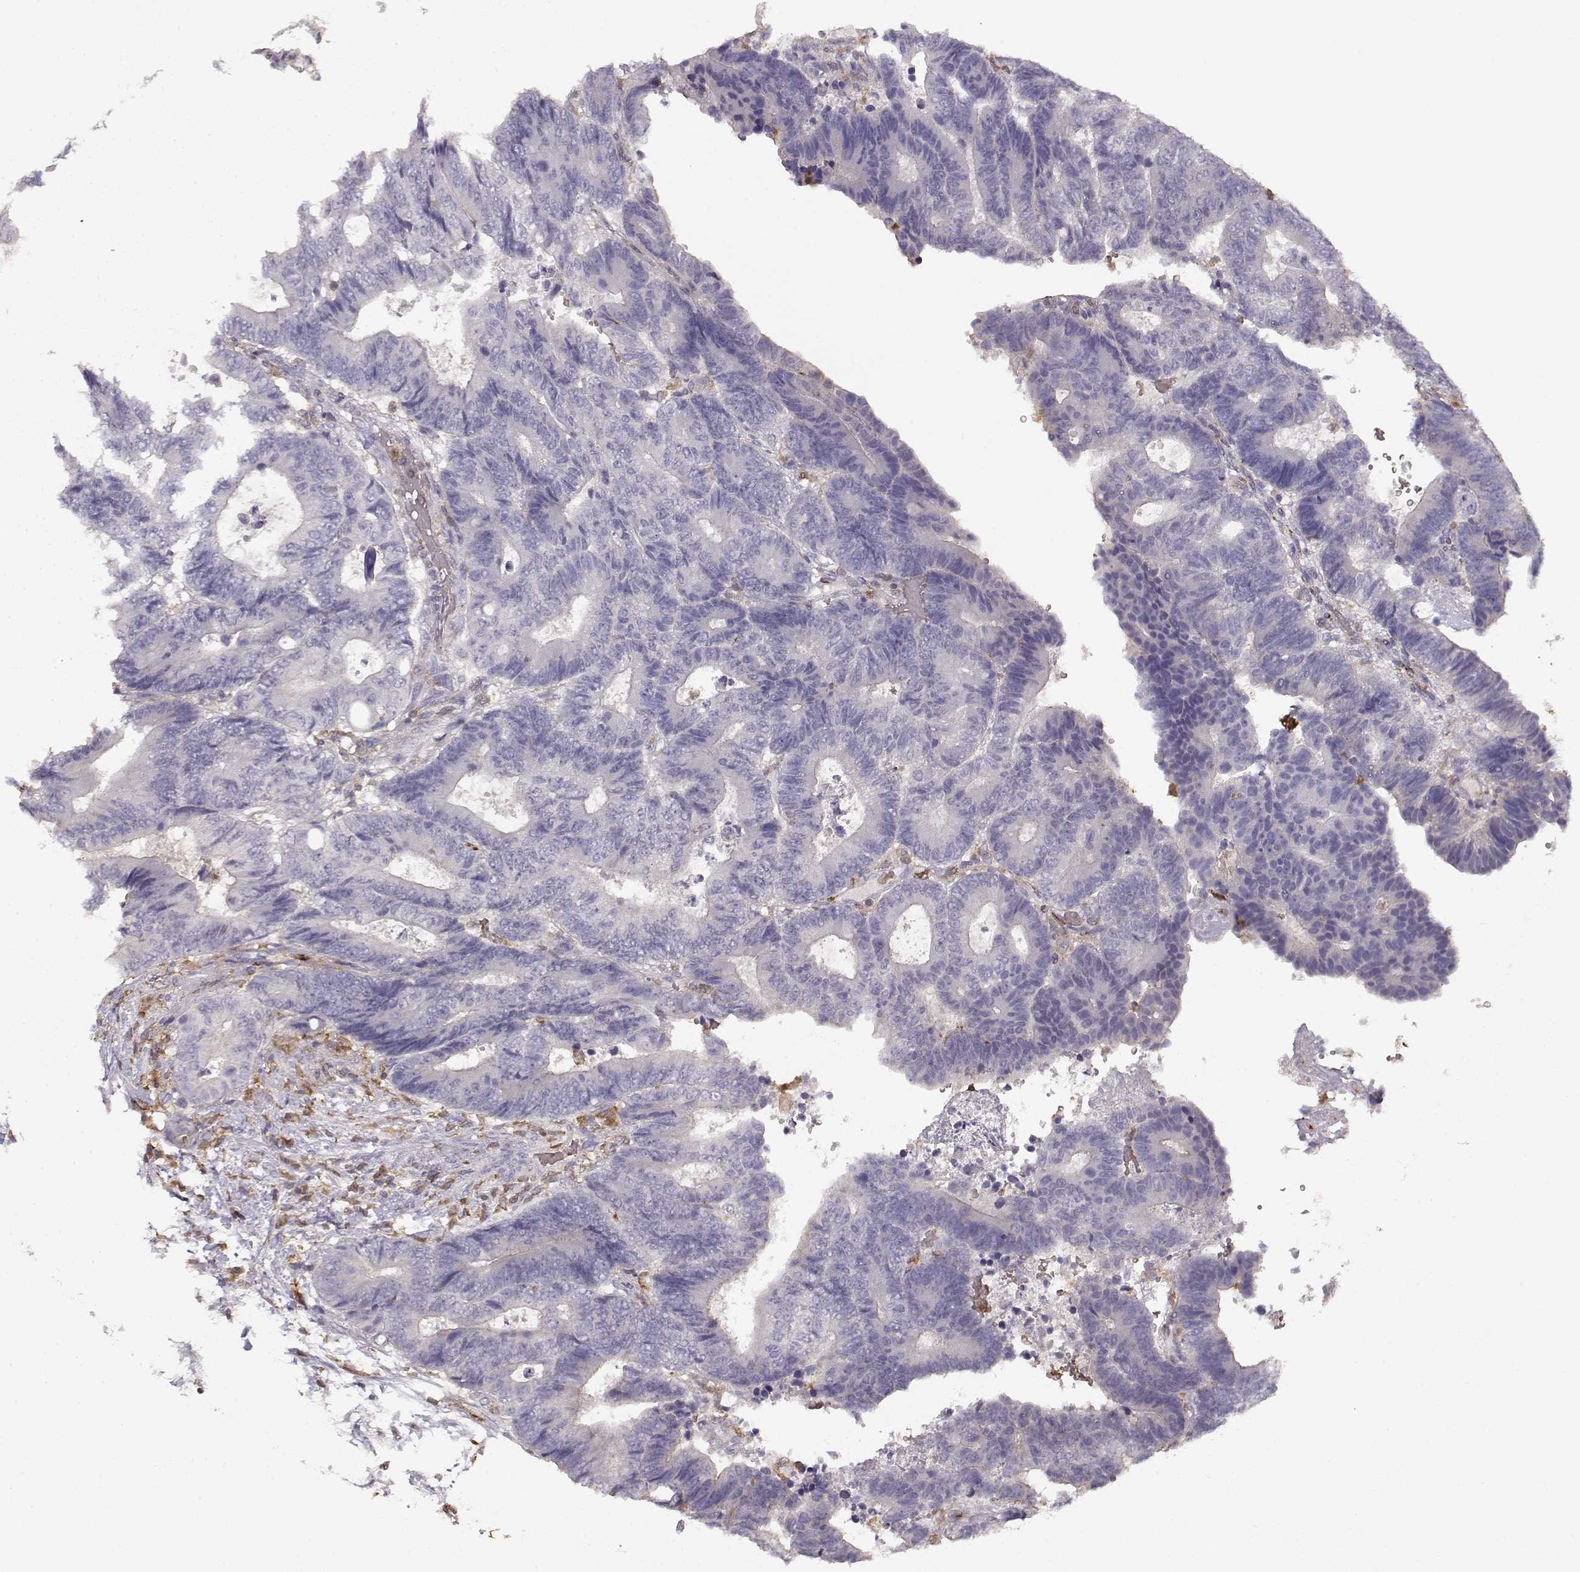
{"staining": {"intensity": "negative", "quantity": "none", "location": "none"}, "tissue": "colorectal cancer", "cell_type": "Tumor cells", "image_type": "cancer", "snomed": [{"axis": "morphology", "description": "Adenocarcinoma, NOS"}, {"axis": "topography", "description": "Colon"}], "caption": "Tumor cells show no significant positivity in adenocarcinoma (colorectal). The staining is performed using DAB brown chromogen with nuclei counter-stained in using hematoxylin.", "gene": "VAV1", "patient": {"sex": "female", "age": 48}}